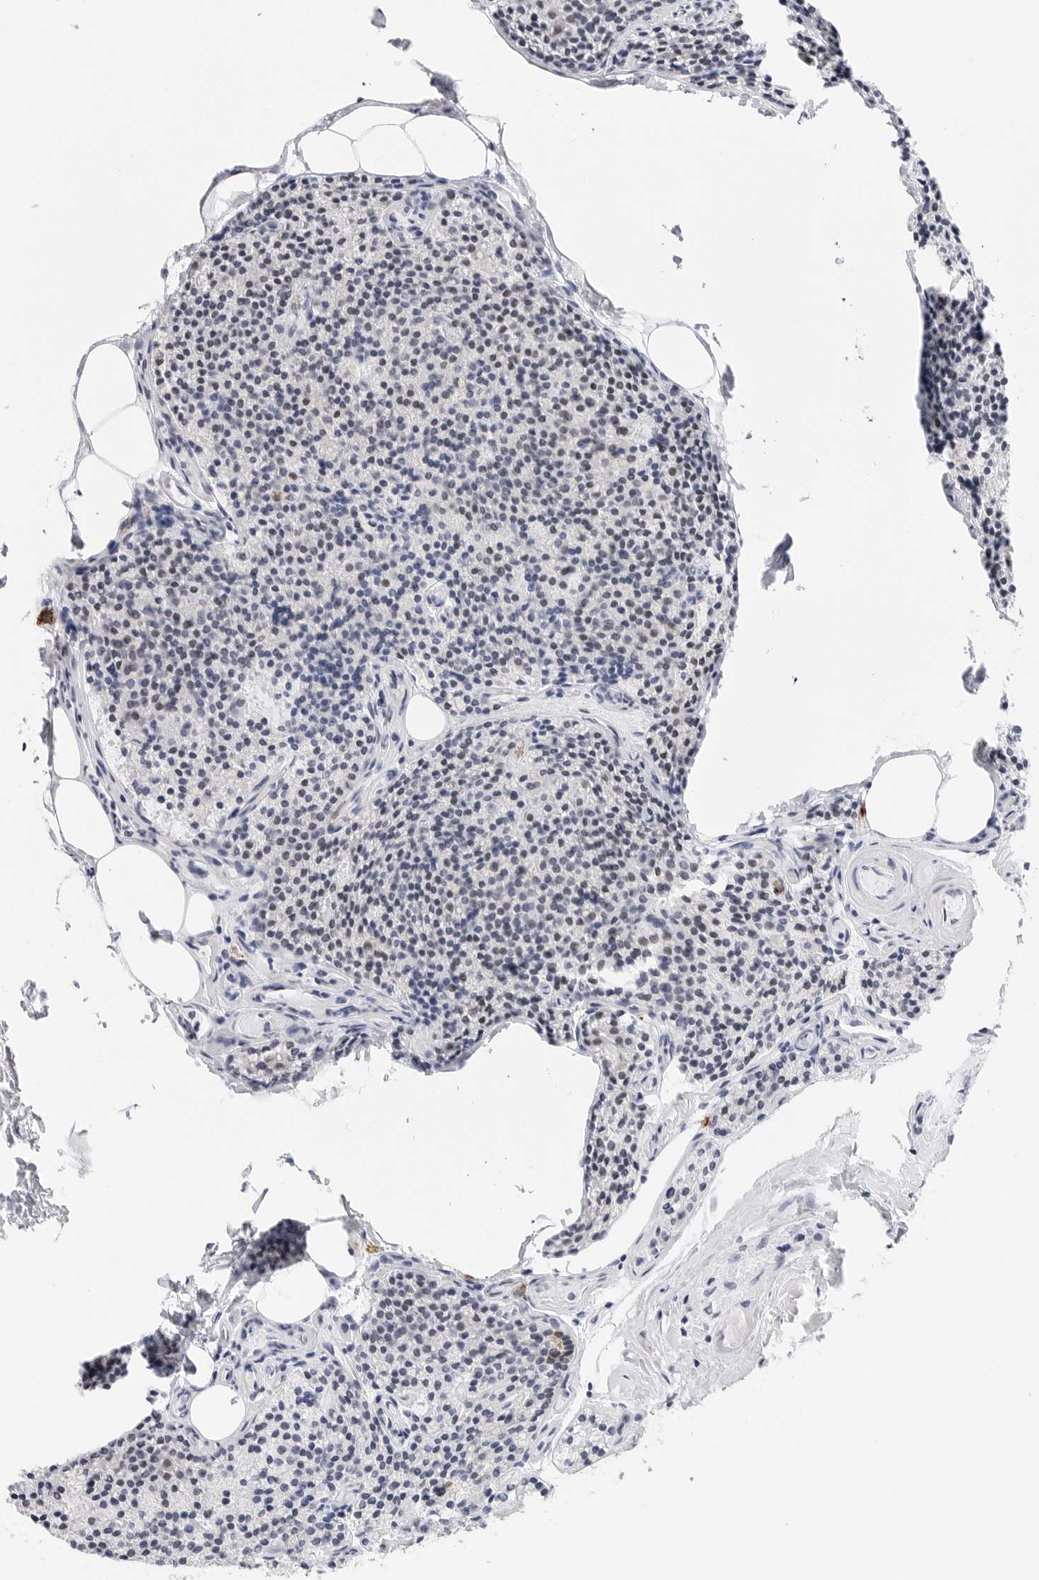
{"staining": {"intensity": "negative", "quantity": "none", "location": "none"}, "tissue": "parathyroid gland", "cell_type": "Glandular cells", "image_type": "normal", "snomed": [{"axis": "morphology", "description": "Normal tissue, NOS"}, {"axis": "topography", "description": "Parathyroid gland"}], "caption": "The histopathology image demonstrates no significant positivity in glandular cells of parathyroid gland. Nuclei are stained in blue.", "gene": "HSPB7", "patient": {"sex": "female", "age": 71}}